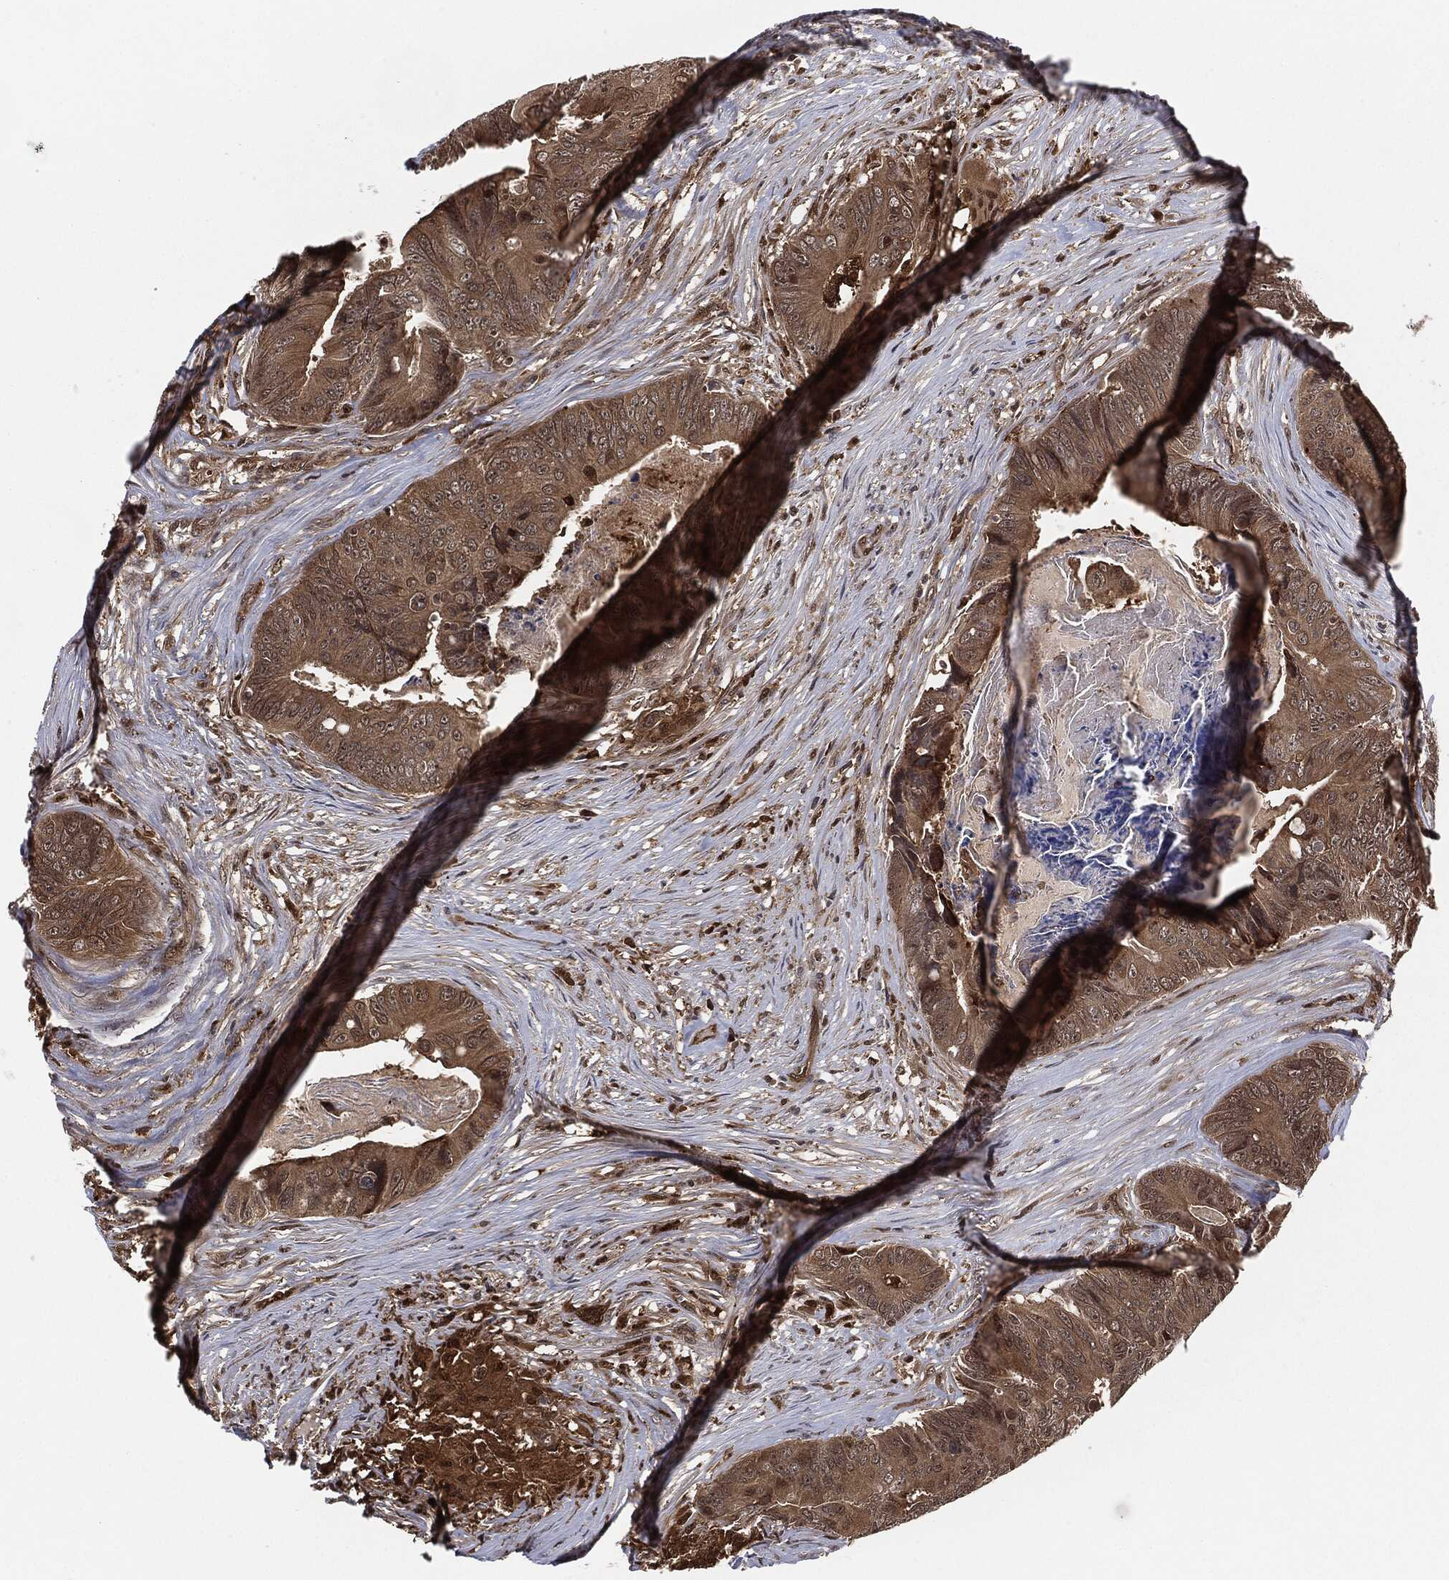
{"staining": {"intensity": "moderate", "quantity": ">75%", "location": "cytoplasmic/membranous"}, "tissue": "colorectal cancer", "cell_type": "Tumor cells", "image_type": "cancer", "snomed": [{"axis": "morphology", "description": "Adenocarcinoma, NOS"}, {"axis": "topography", "description": "Colon"}], "caption": "This is a micrograph of immunohistochemistry staining of colorectal cancer (adenocarcinoma), which shows moderate positivity in the cytoplasmic/membranous of tumor cells.", "gene": "CAPRIN2", "patient": {"sex": "male", "age": 84}}